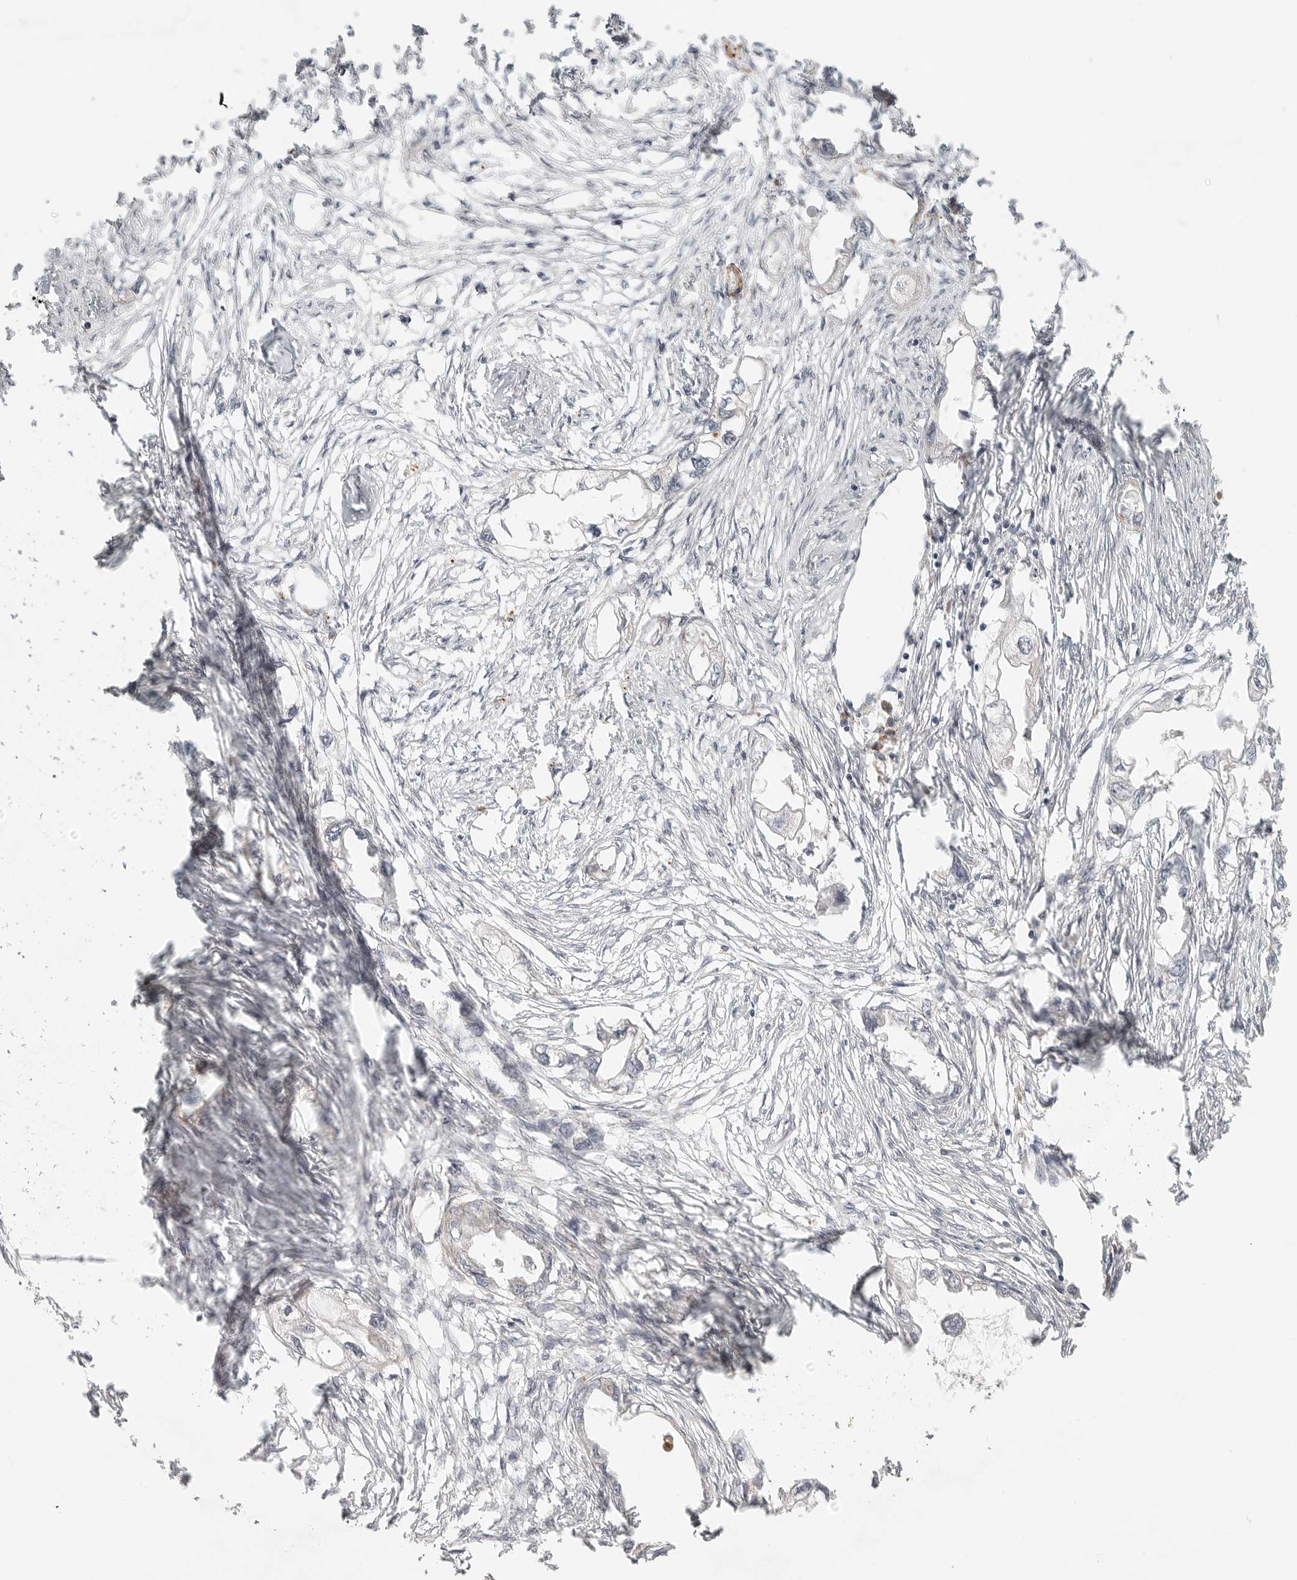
{"staining": {"intensity": "negative", "quantity": "none", "location": "none"}, "tissue": "endometrial cancer", "cell_type": "Tumor cells", "image_type": "cancer", "snomed": [{"axis": "morphology", "description": "Adenocarcinoma, NOS"}, {"axis": "morphology", "description": "Adenocarcinoma, metastatic, NOS"}, {"axis": "topography", "description": "Adipose tissue"}, {"axis": "topography", "description": "Endometrium"}], "caption": "Endometrial cancer (metastatic adenocarcinoma) was stained to show a protein in brown. There is no significant positivity in tumor cells.", "gene": "HDAC6", "patient": {"sex": "female", "age": 67}}